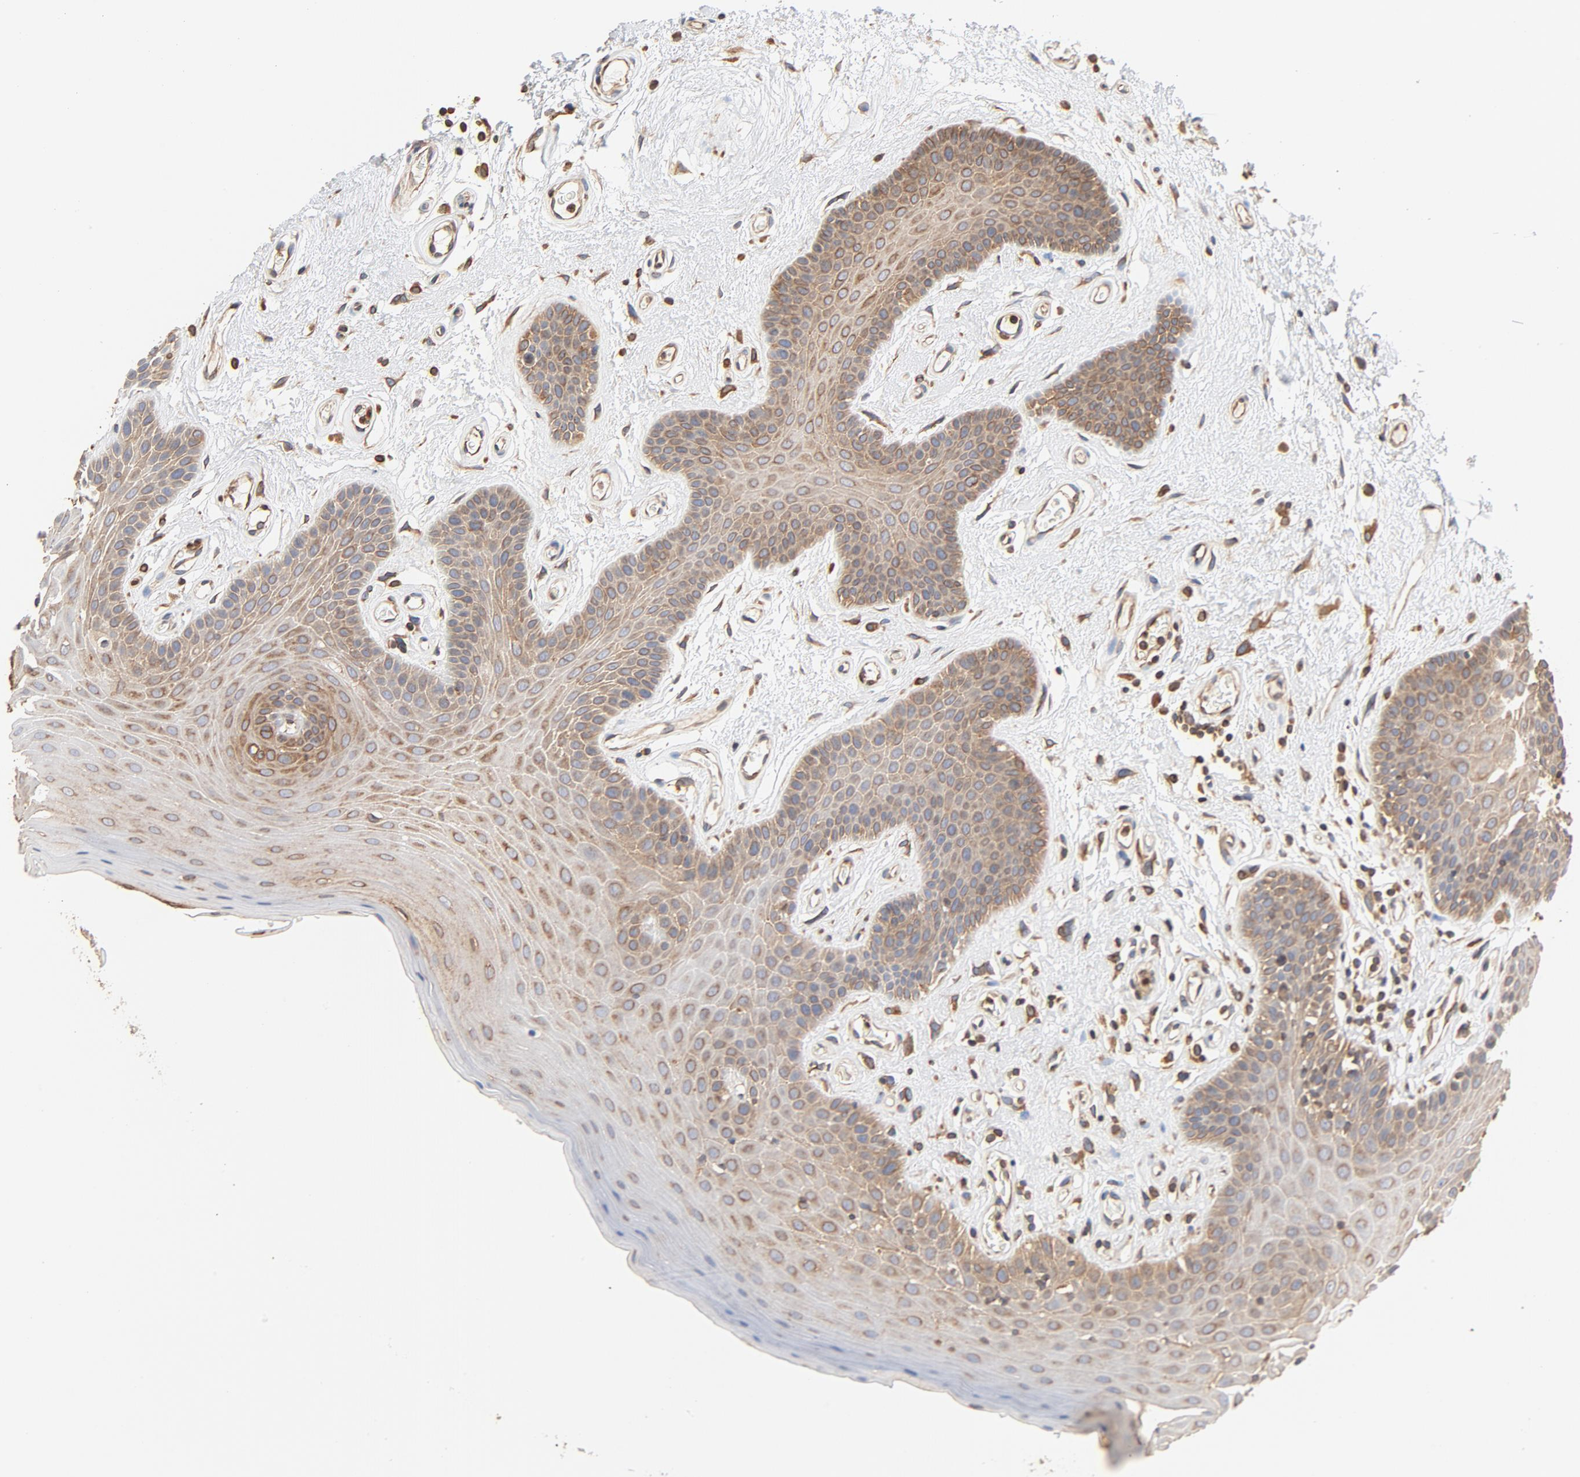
{"staining": {"intensity": "moderate", "quantity": ">75%", "location": "cytoplasmic/membranous"}, "tissue": "oral mucosa", "cell_type": "Squamous epithelial cells", "image_type": "normal", "snomed": [{"axis": "morphology", "description": "Normal tissue, NOS"}, {"axis": "morphology", "description": "Squamous cell carcinoma, NOS"}, {"axis": "topography", "description": "Skeletal muscle"}, {"axis": "topography", "description": "Oral tissue"}, {"axis": "topography", "description": "Head-Neck"}], "caption": "Protein analysis of unremarkable oral mucosa shows moderate cytoplasmic/membranous positivity in approximately >75% of squamous epithelial cells. (Brightfield microscopy of DAB IHC at high magnification).", "gene": "BCAP31", "patient": {"sex": "male", "age": 71}}